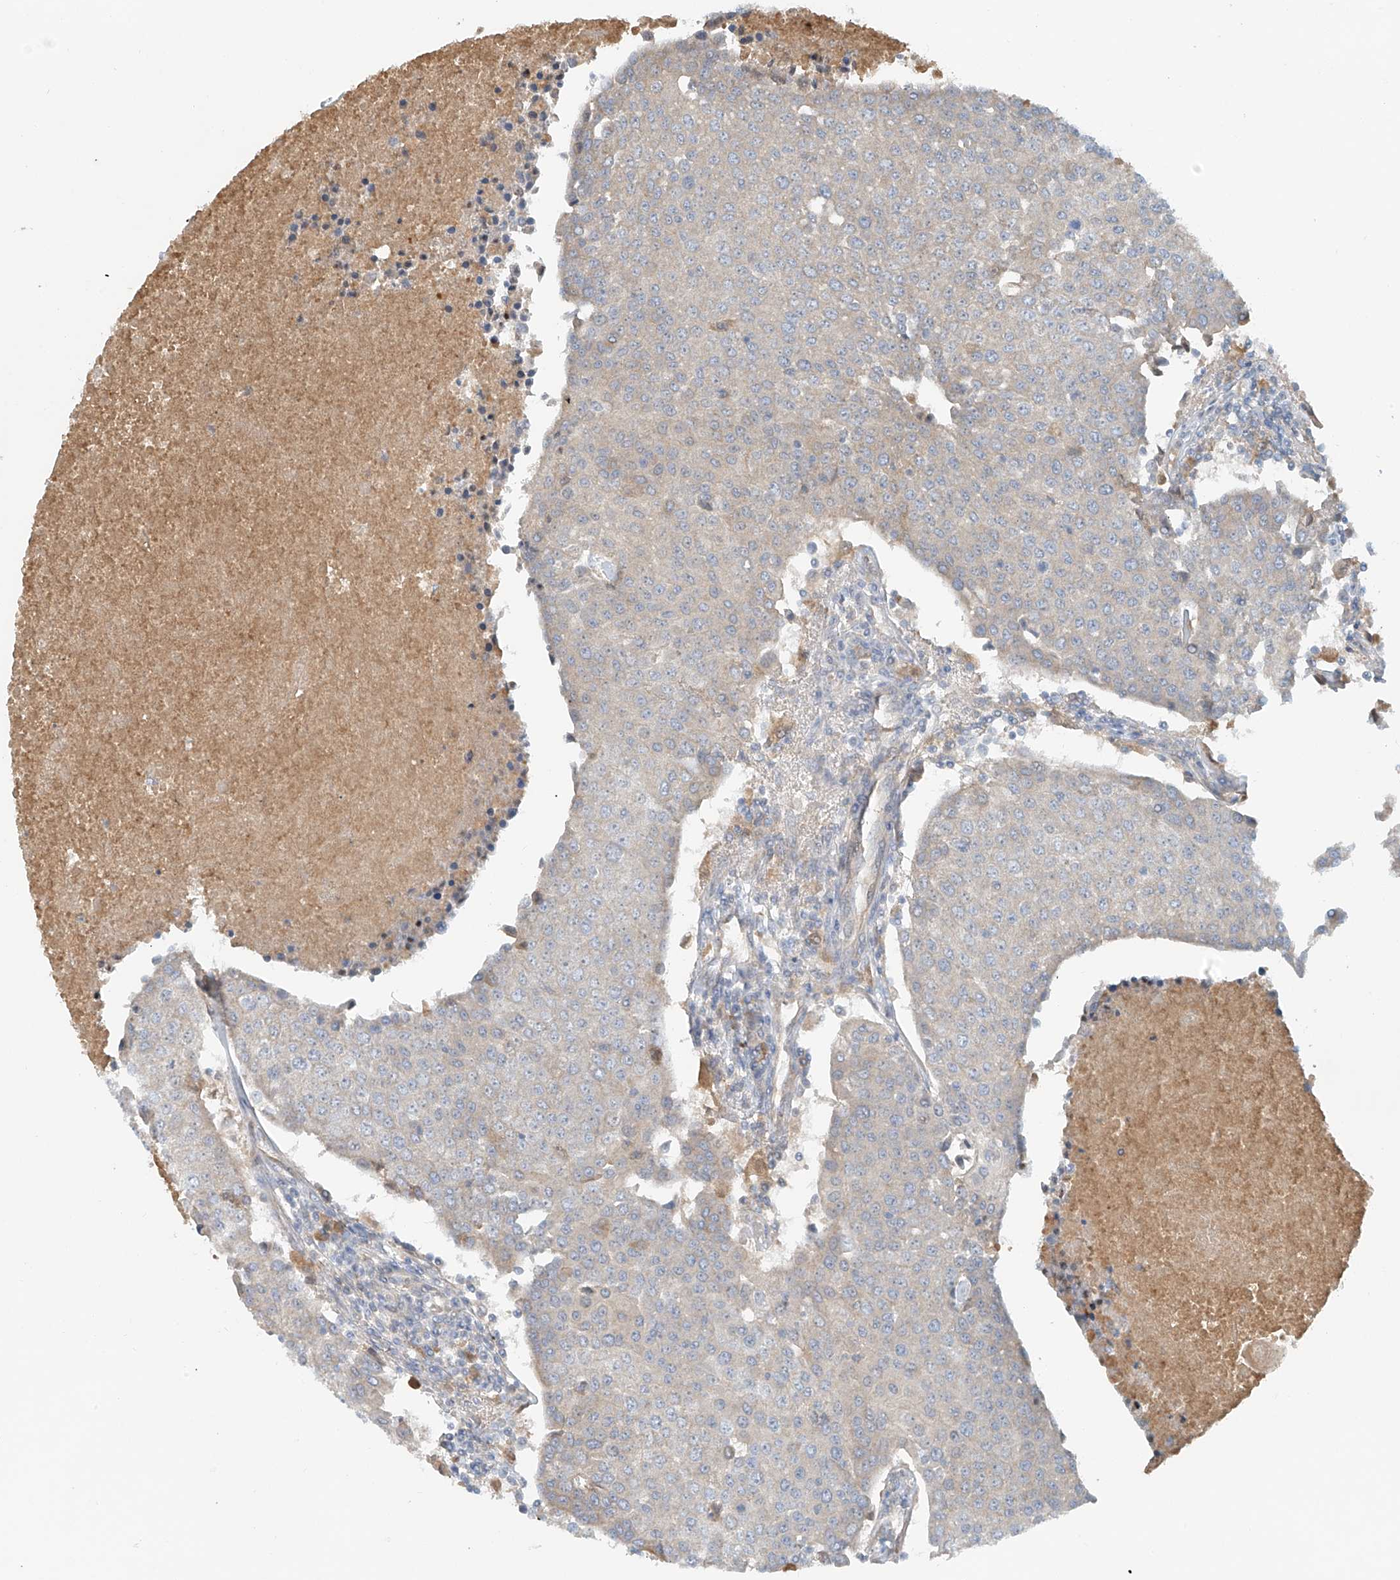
{"staining": {"intensity": "weak", "quantity": "<25%", "location": "cytoplasmic/membranous"}, "tissue": "urothelial cancer", "cell_type": "Tumor cells", "image_type": "cancer", "snomed": [{"axis": "morphology", "description": "Urothelial carcinoma, High grade"}, {"axis": "topography", "description": "Urinary bladder"}], "caption": "High power microscopy histopathology image of an IHC micrograph of urothelial cancer, revealing no significant staining in tumor cells. (DAB immunohistochemistry (IHC), high magnification).", "gene": "LYRM9", "patient": {"sex": "female", "age": 85}}